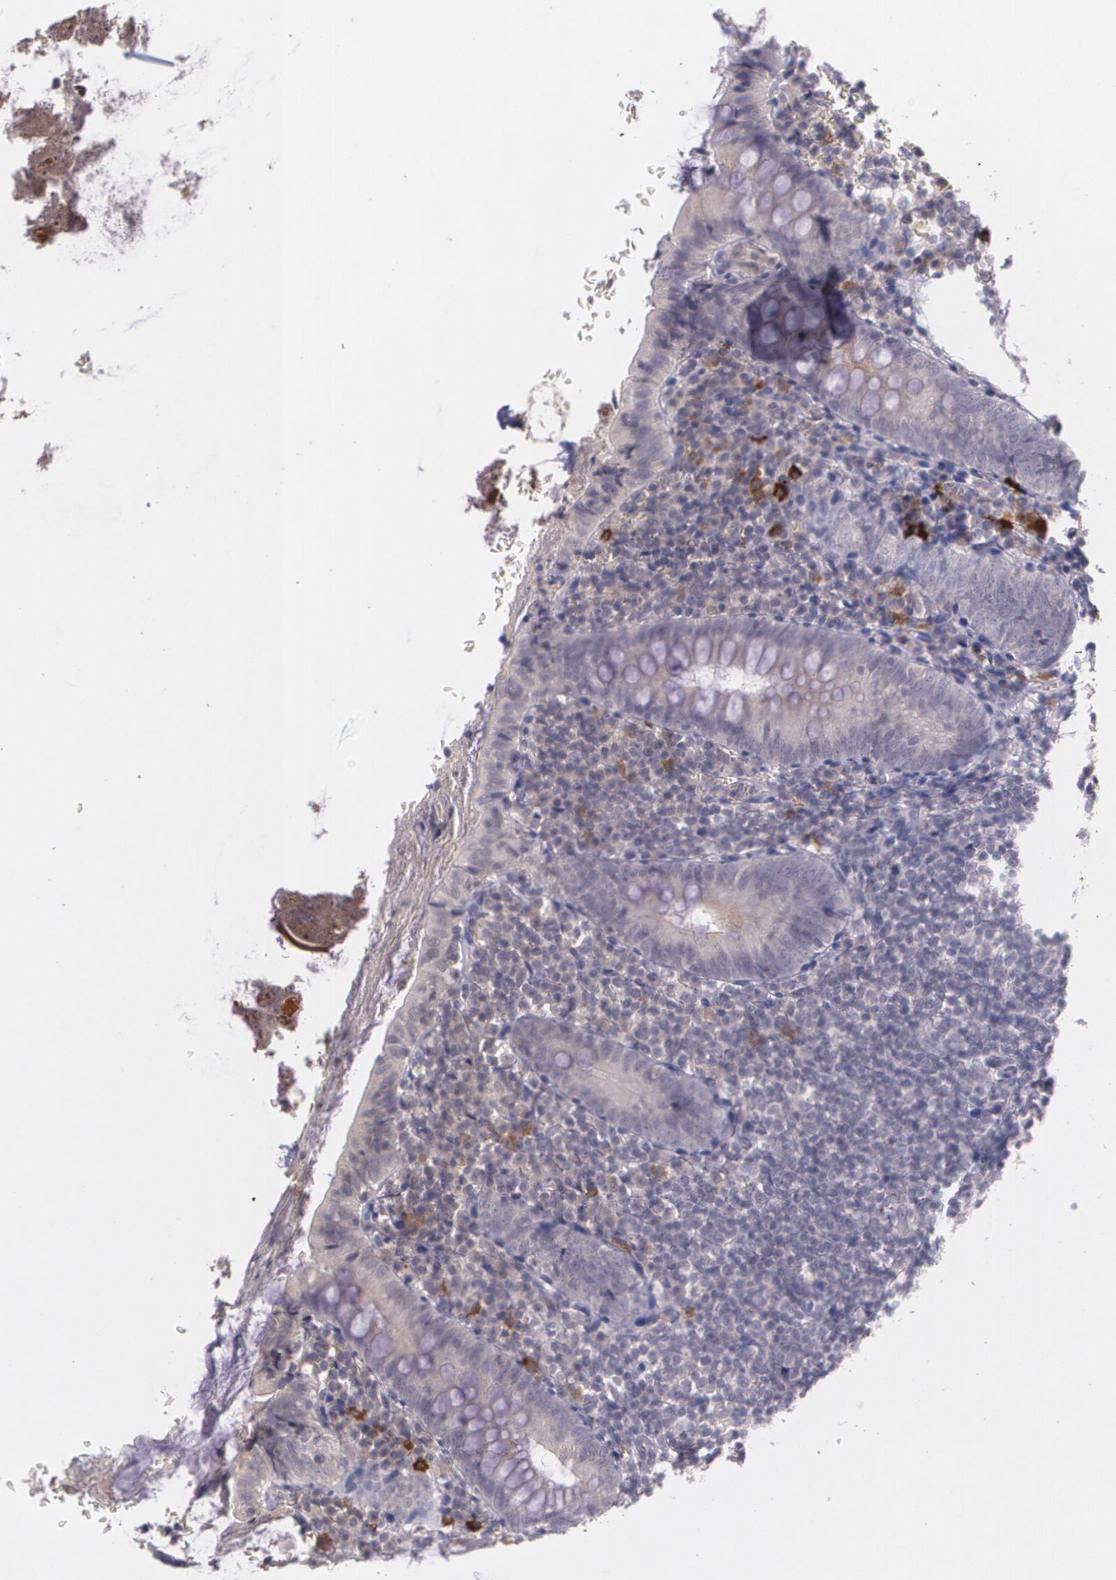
{"staining": {"intensity": "moderate", "quantity": ">75%", "location": "cytoplasmic/membranous"}, "tissue": "appendix", "cell_type": "Glandular cells", "image_type": "normal", "snomed": [{"axis": "morphology", "description": "Normal tissue, NOS"}, {"axis": "topography", "description": "Appendix"}], "caption": "Unremarkable appendix was stained to show a protein in brown. There is medium levels of moderate cytoplasmic/membranous expression in approximately >75% of glandular cells. (IHC, brightfield microscopy, high magnification).", "gene": "TM4SF1", "patient": {"sex": "female", "age": 10}}